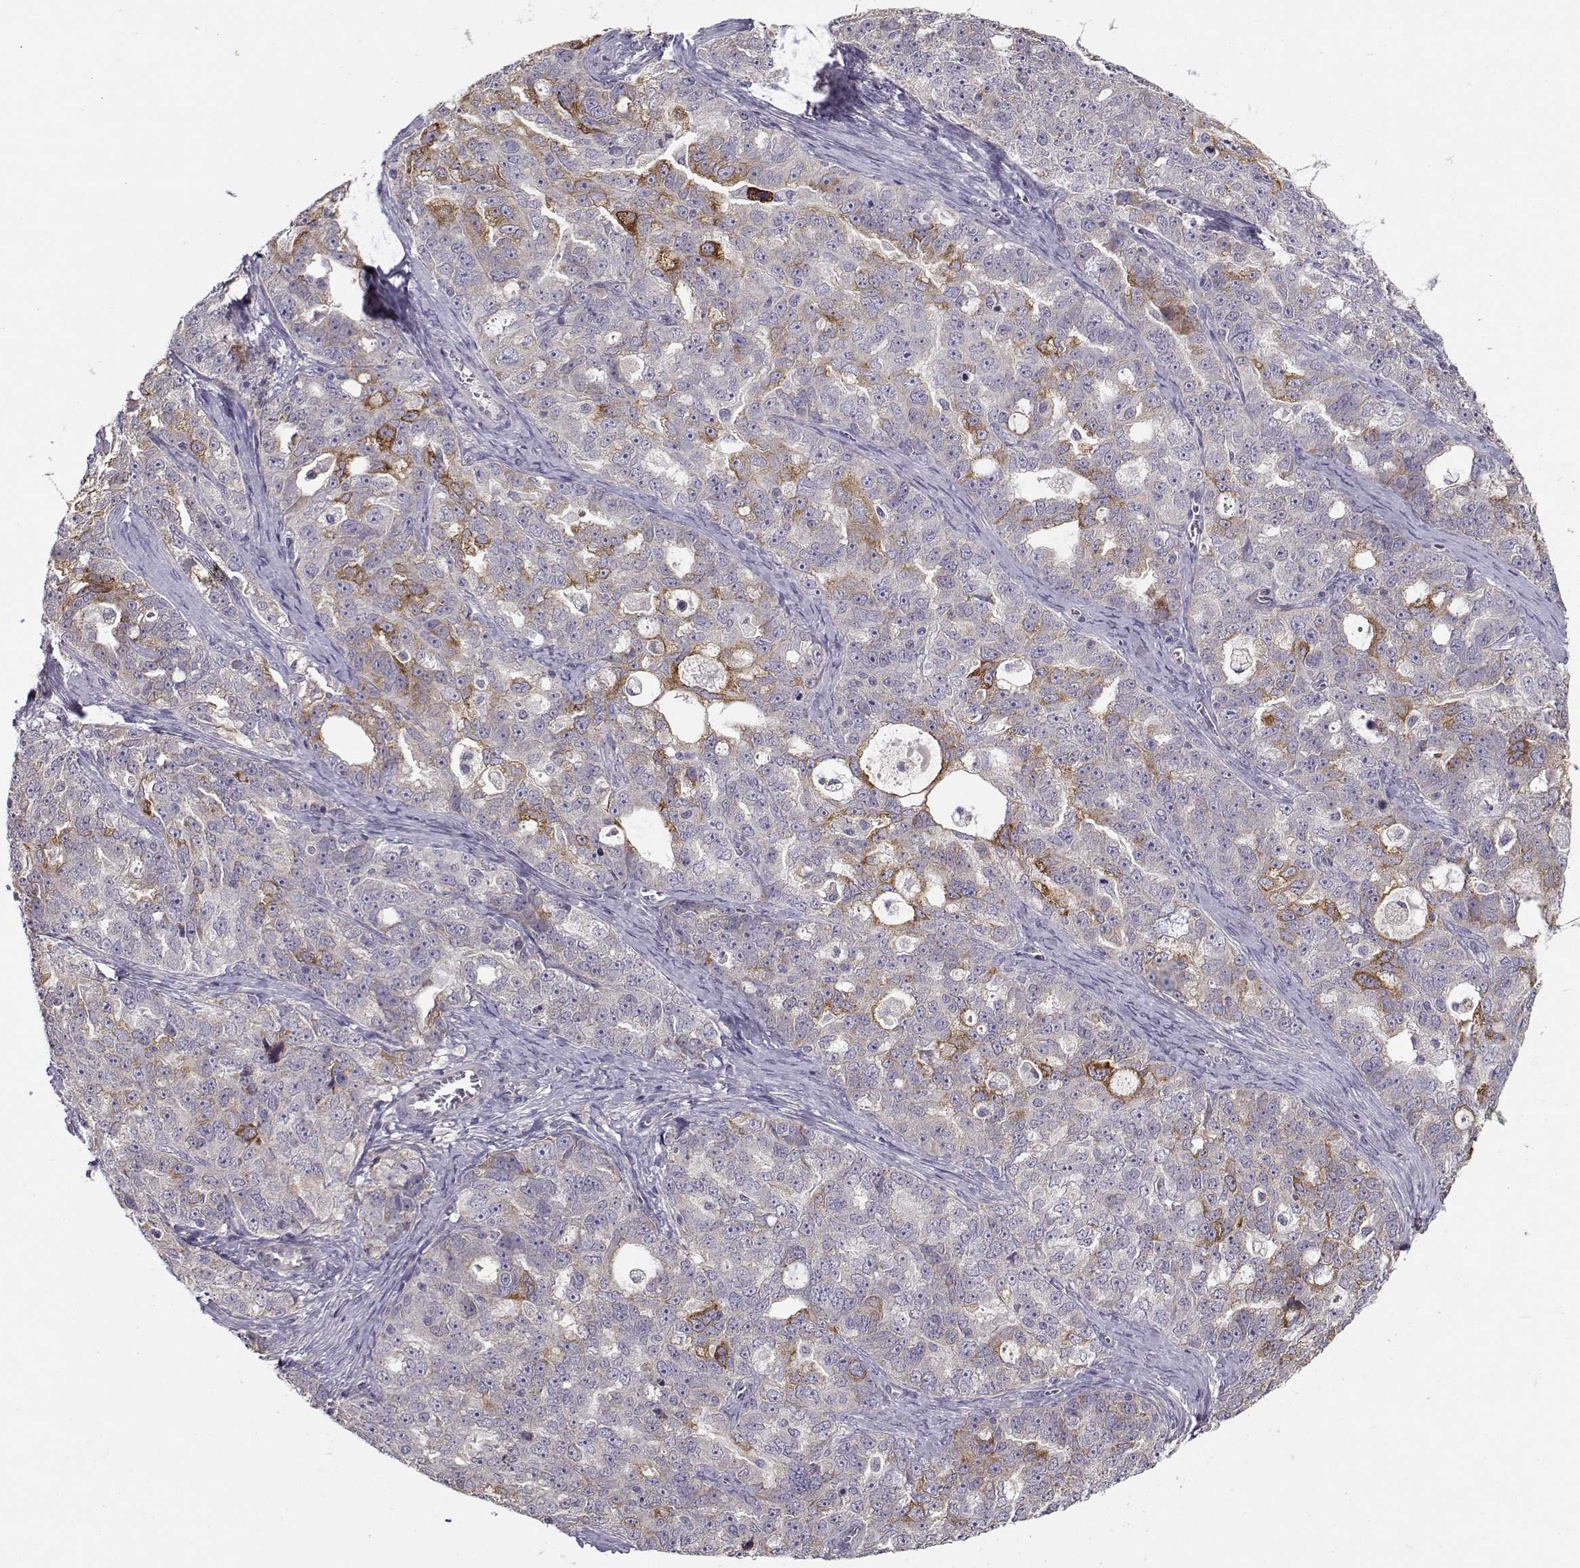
{"staining": {"intensity": "moderate", "quantity": "<25%", "location": "cytoplasmic/membranous"}, "tissue": "ovarian cancer", "cell_type": "Tumor cells", "image_type": "cancer", "snomed": [{"axis": "morphology", "description": "Cystadenocarcinoma, serous, NOS"}, {"axis": "topography", "description": "Ovary"}], "caption": "Protein staining of serous cystadenocarcinoma (ovarian) tissue reveals moderate cytoplasmic/membranous expression in approximately <25% of tumor cells. (brown staining indicates protein expression, while blue staining denotes nuclei).", "gene": "ENTPD8", "patient": {"sex": "female", "age": 51}}